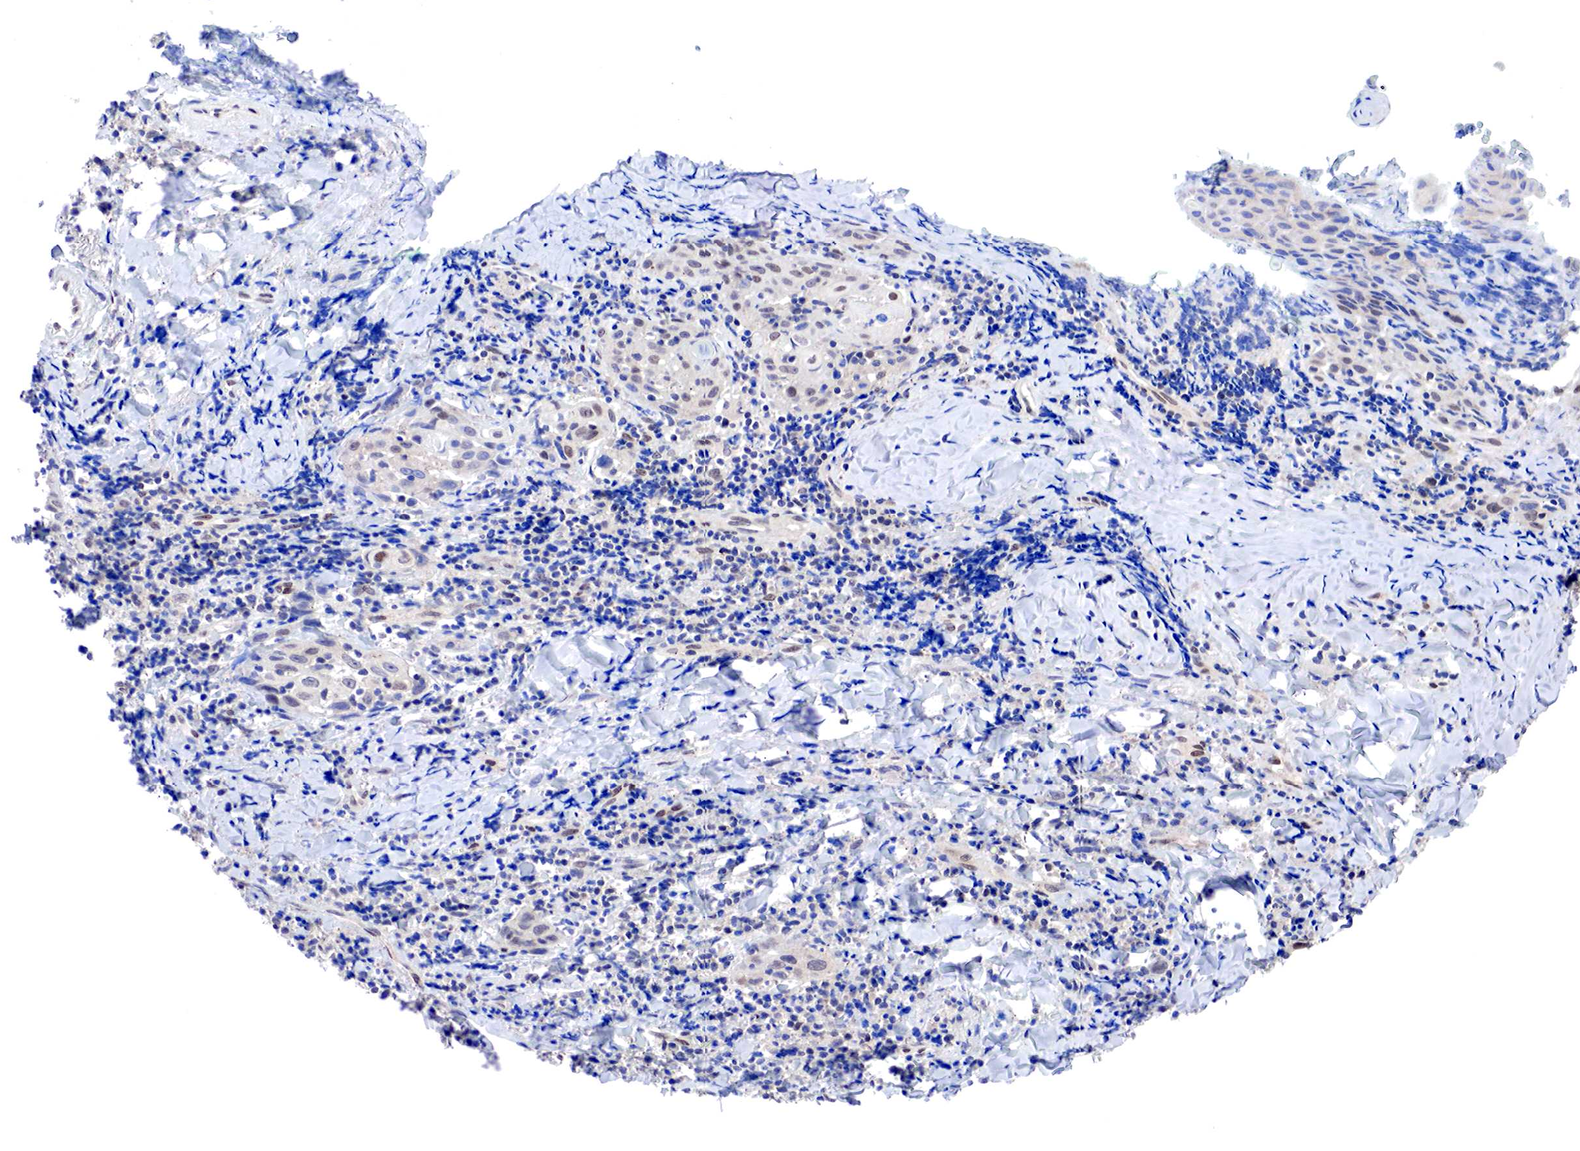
{"staining": {"intensity": "weak", "quantity": "25%-75%", "location": "cytoplasmic/membranous"}, "tissue": "head and neck cancer", "cell_type": "Tumor cells", "image_type": "cancer", "snomed": [{"axis": "morphology", "description": "Squamous cell carcinoma, NOS"}, {"axis": "topography", "description": "Oral tissue"}, {"axis": "topography", "description": "Head-Neck"}], "caption": "A photomicrograph of head and neck squamous cell carcinoma stained for a protein demonstrates weak cytoplasmic/membranous brown staining in tumor cells.", "gene": "PABIR2", "patient": {"sex": "female", "age": 82}}